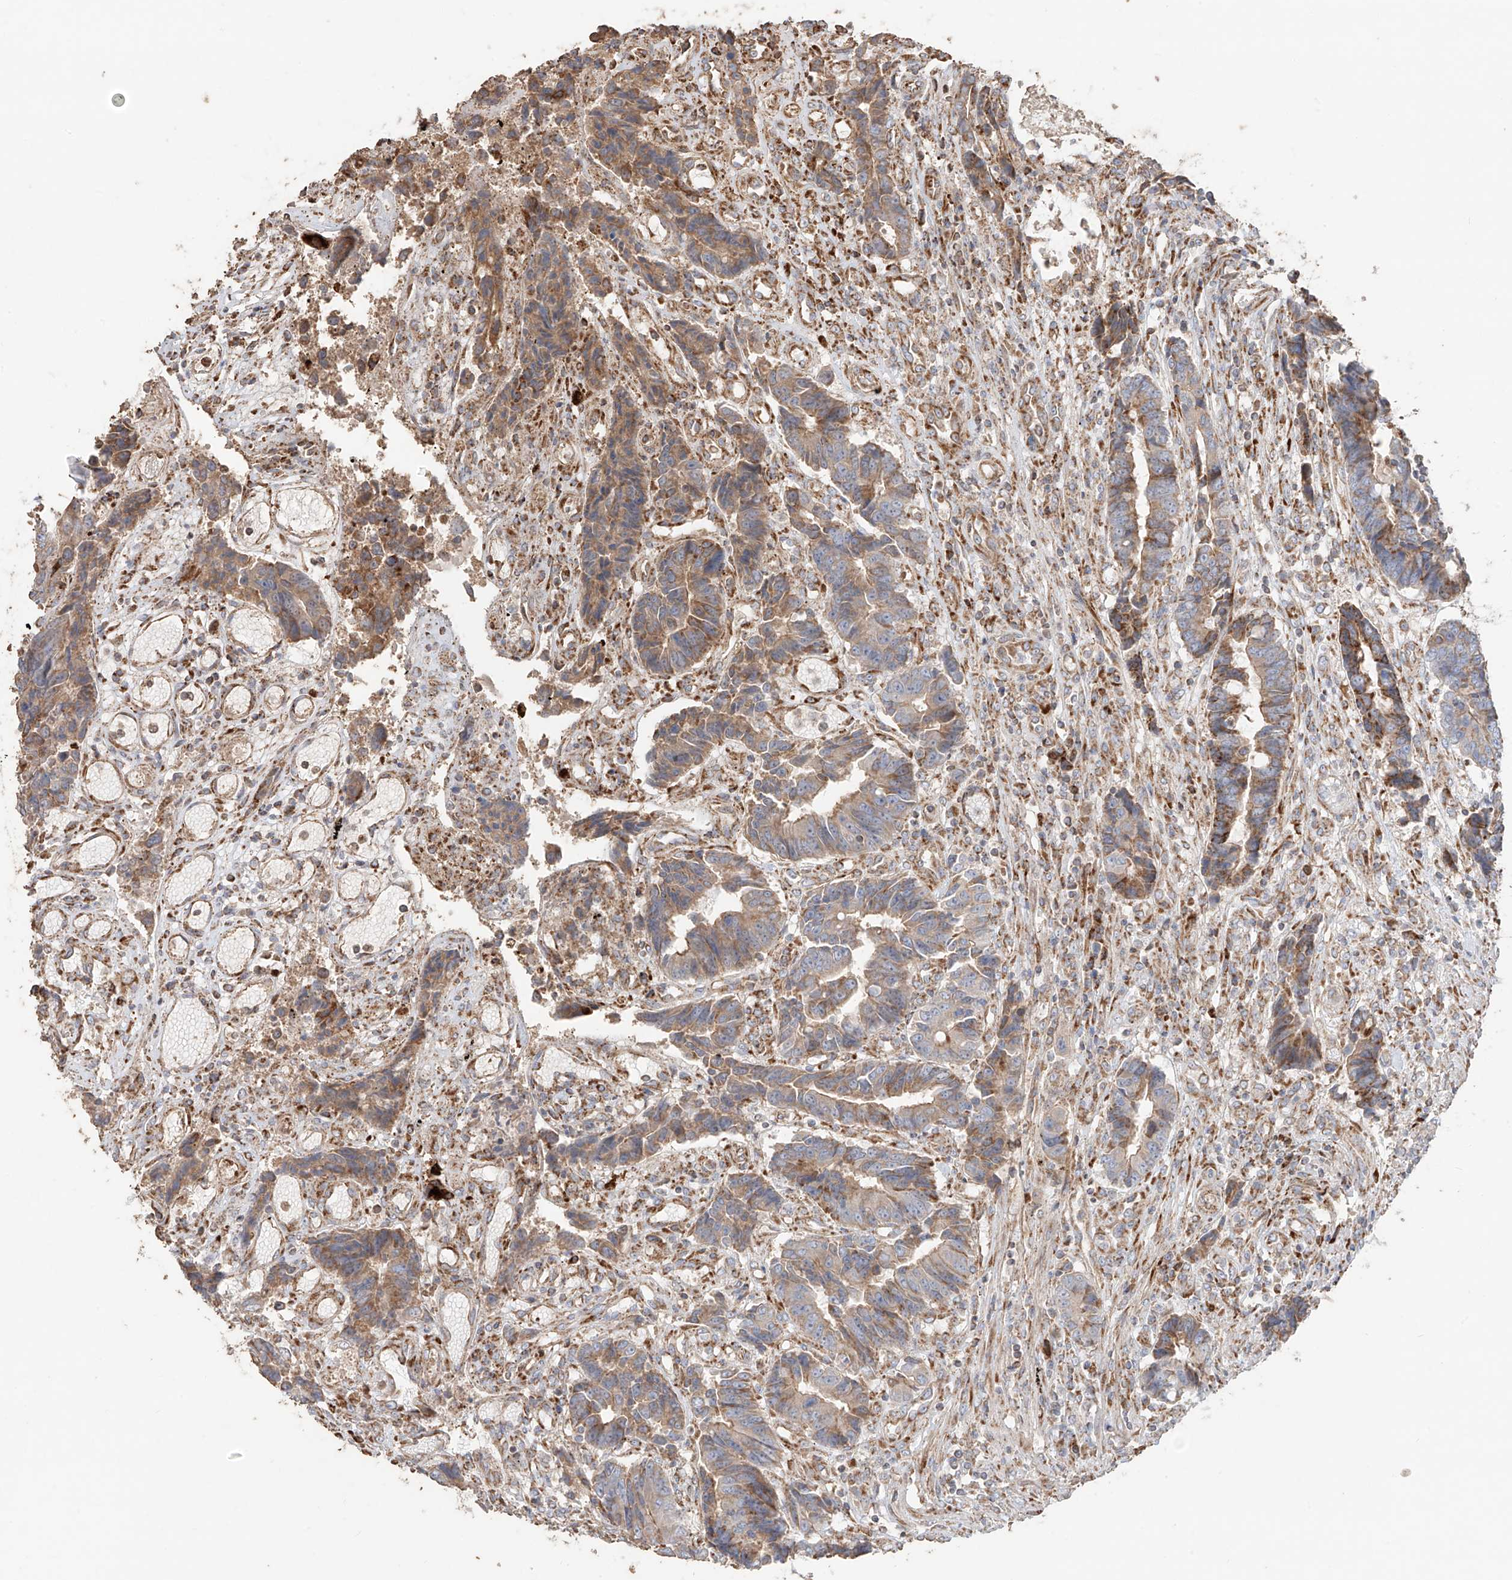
{"staining": {"intensity": "moderate", "quantity": ">75%", "location": "cytoplasmic/membranous"}, "tissue": "colorectal cancer", "cell_type": "Tumor cells", "image_type": "cancer", "snomed": [{"axis": "morphology", "description": "Adenocarcinoma, NOS"}, {"axis": "topography", "description": "Rectum"}], "caption": "Colorectal adenocarcinoma was stained to show a protein in brown. There is medium levels of moderate cytoplasmic/membranous positivity in about >75% of tumor cells.", "gene": "COLGALT2", "patient": {"sex": "male", "age": 84}}